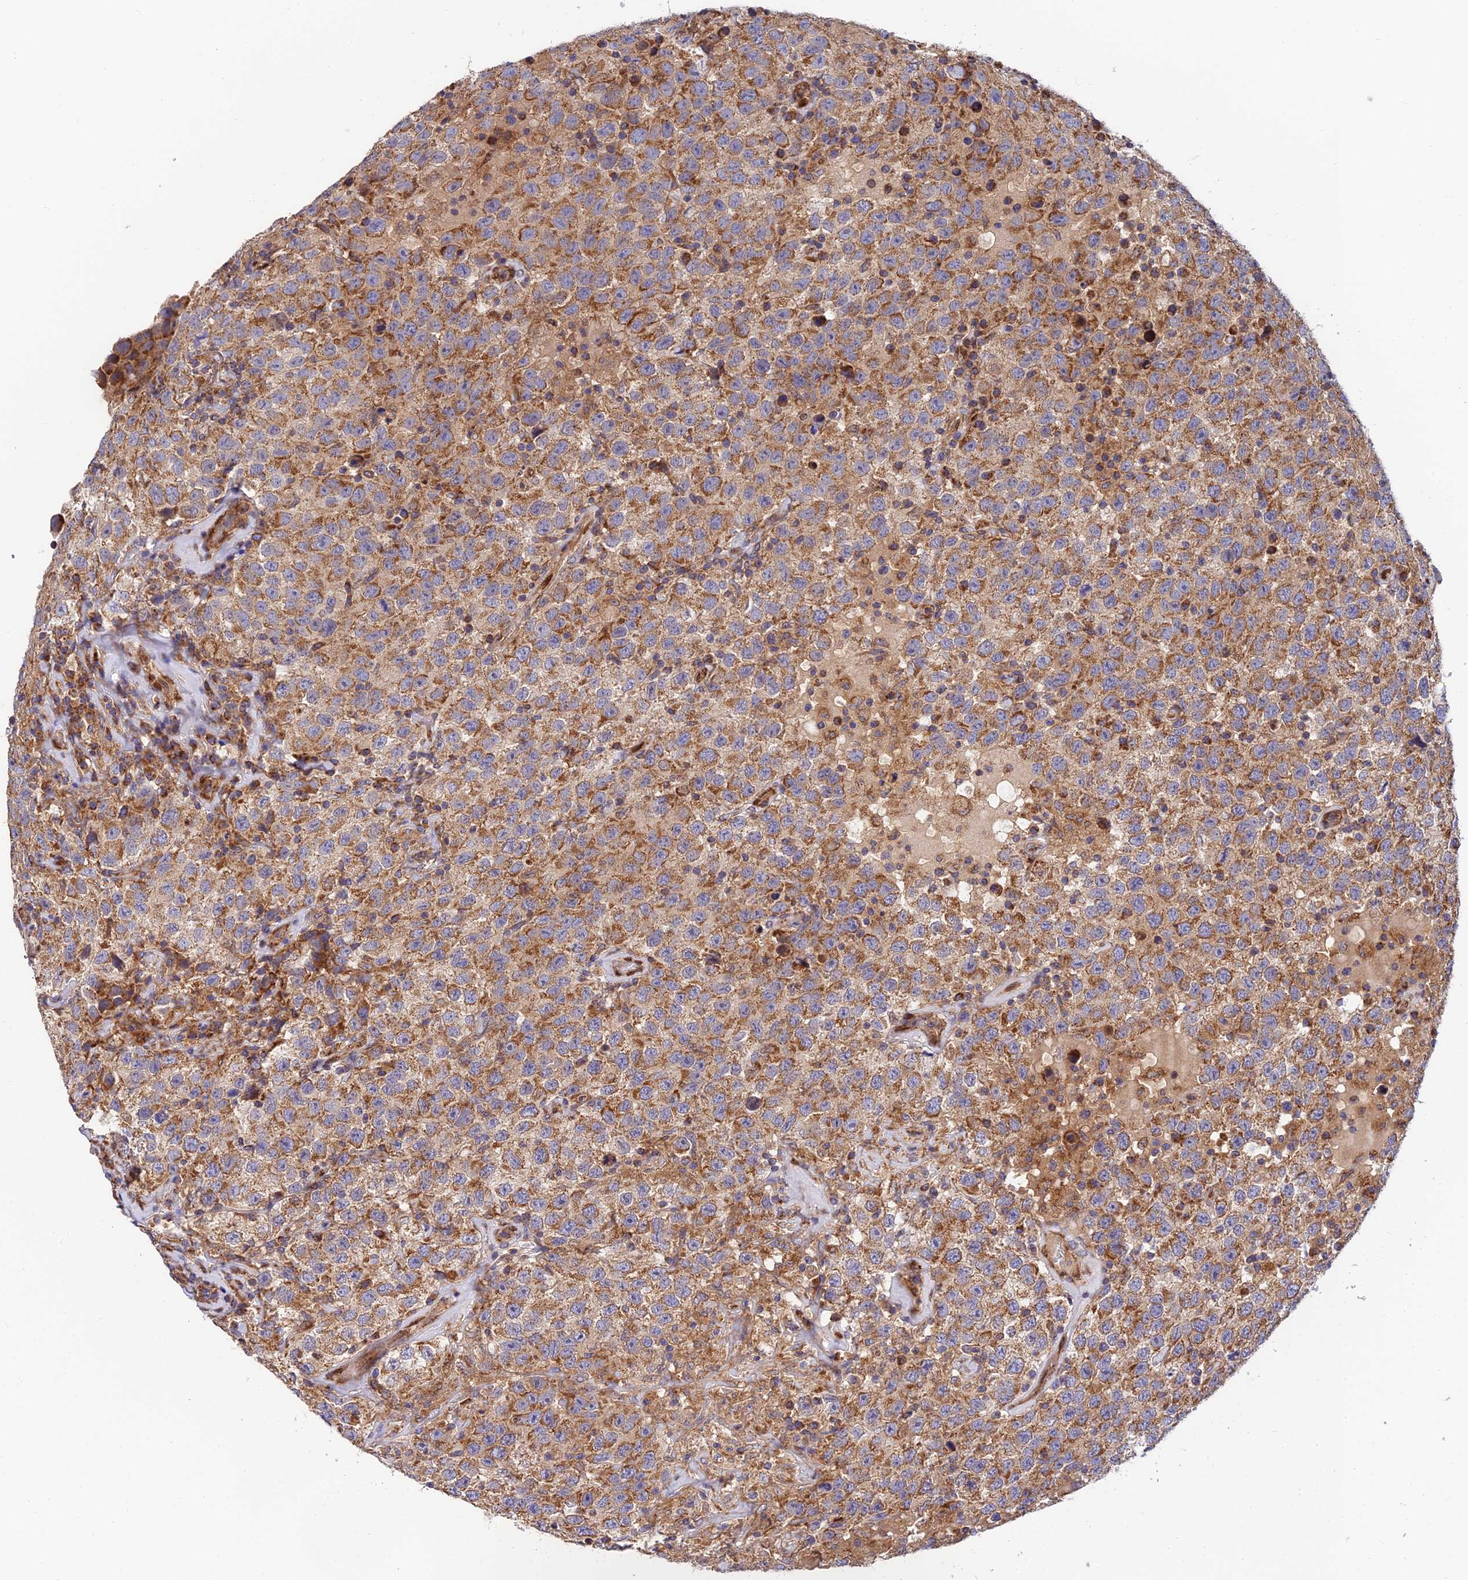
{"staining": {"intensity": "moderate", "quantity": ">75%", "location": "cytoplasmic/membranous"}, "tissue": "testis cancer", "cell_type": "Tumor cells", "image_type": "cancer", "snomed": [{"axis": "morphology", "description": "Seminoma, NOS"}, {"axis": "topography", "description": "Testis"}], "caption": "High-magnification brightfield microscopy of testis cancer stained with DAB (3,3'-diaminobenzidine) (brown) and counterstained with hematoxylin (blue). tumor cells exhibit moderate cytoplasmic/membranous positivity is identified in approximately>75% of cells.", "gene": "PODNL1", "patient": {"sex": "male", "age": 41}}